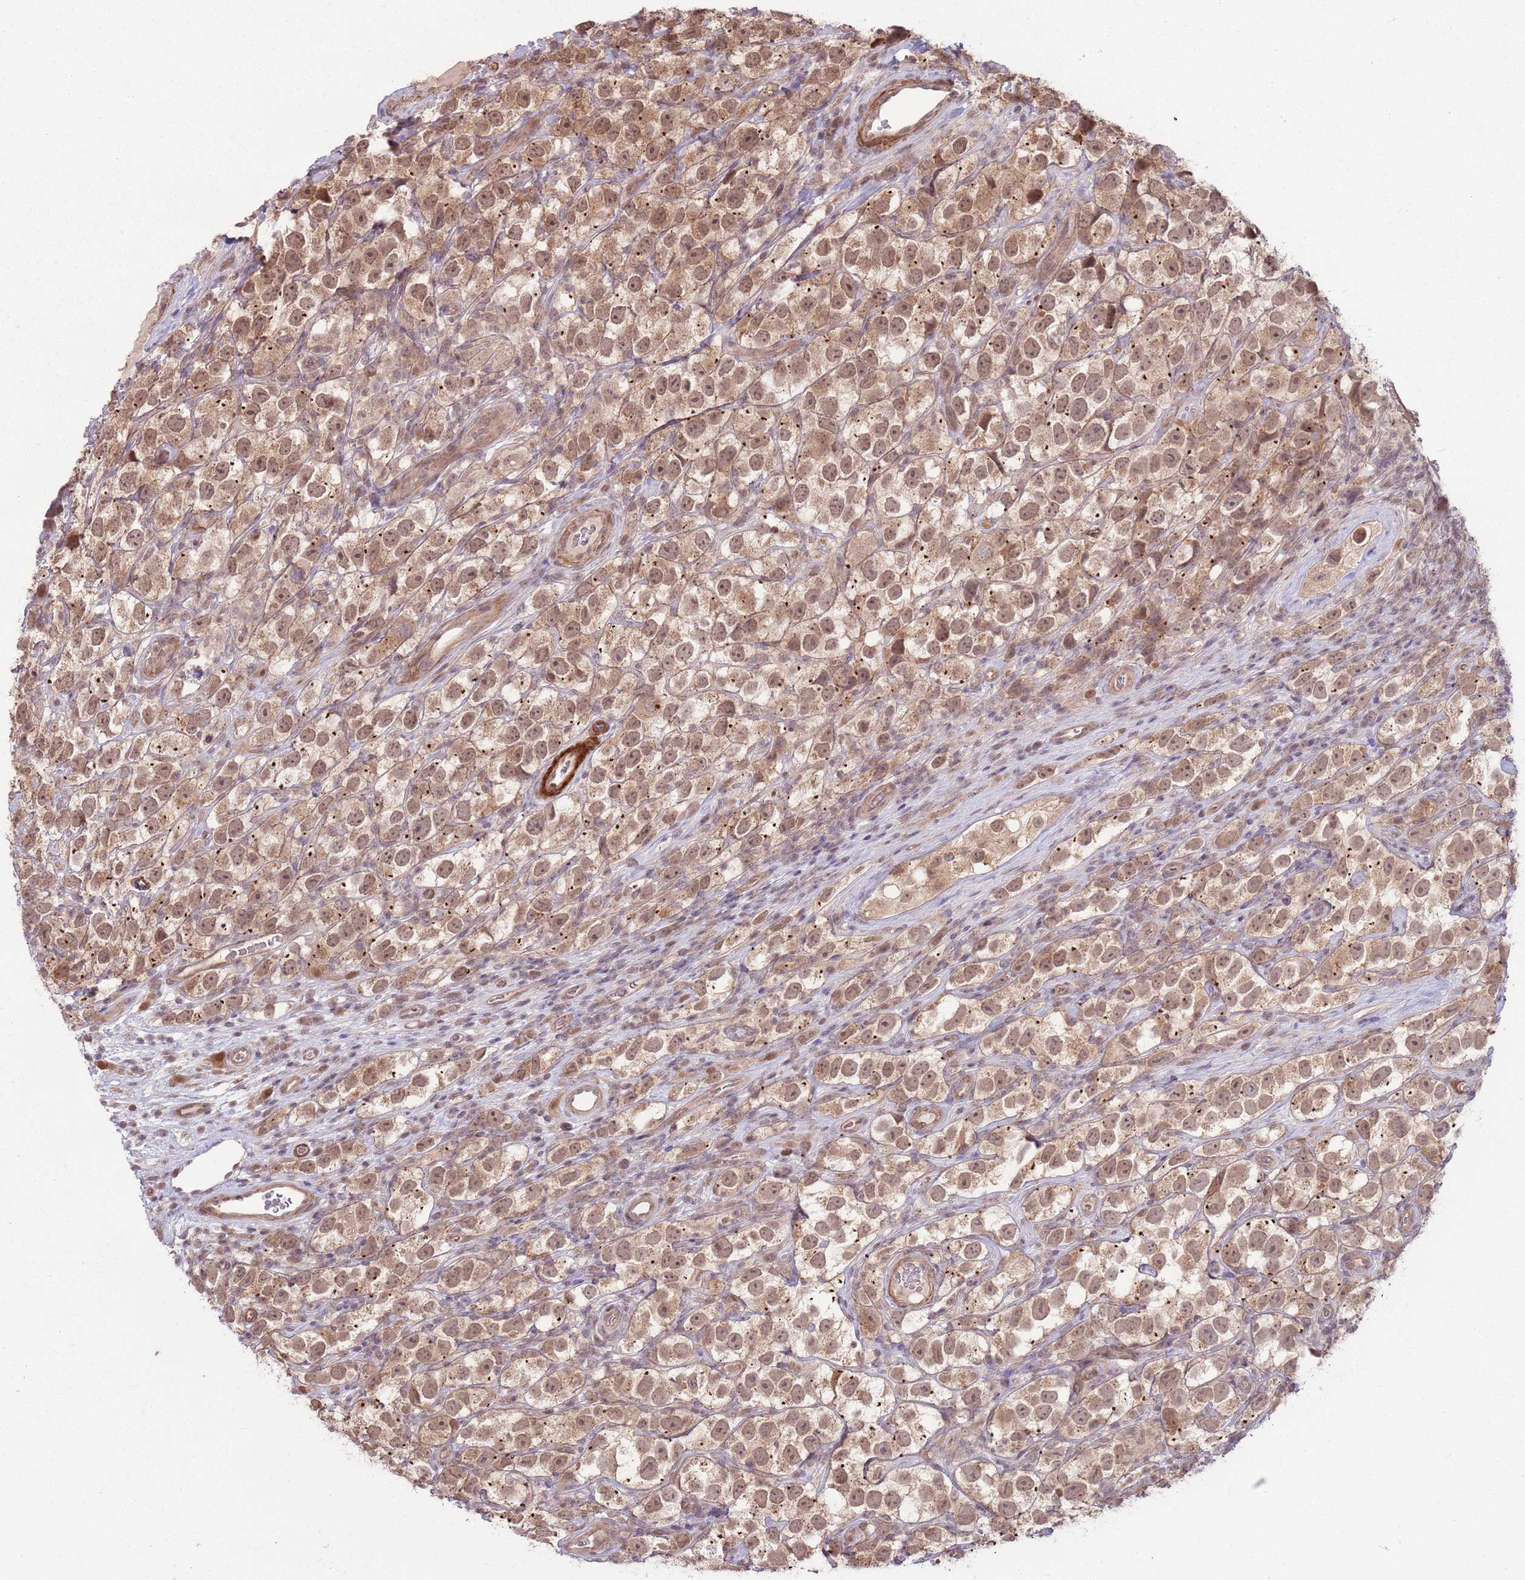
{"staining": {"intensity": "moderate", "quantity": ">75%", "location": "cytoplasmic/membranous,nuclear"}, "tissue": "testis cancer", "cell_type": "Tumor cells", "image_type": "cancer", "snomed": [{"axis": "morphology", "description": "Seminoma, NOS"}, {"axis": "topography", "description": "Testis"}], "caption": "A brown stain shows moderate cytoplasmic/membranous and nuclear positivity of a protein in human seminoma (testis) tumor cells.", "gene": "CCDC154", "patient": {"sex": "male", "age": 26}}